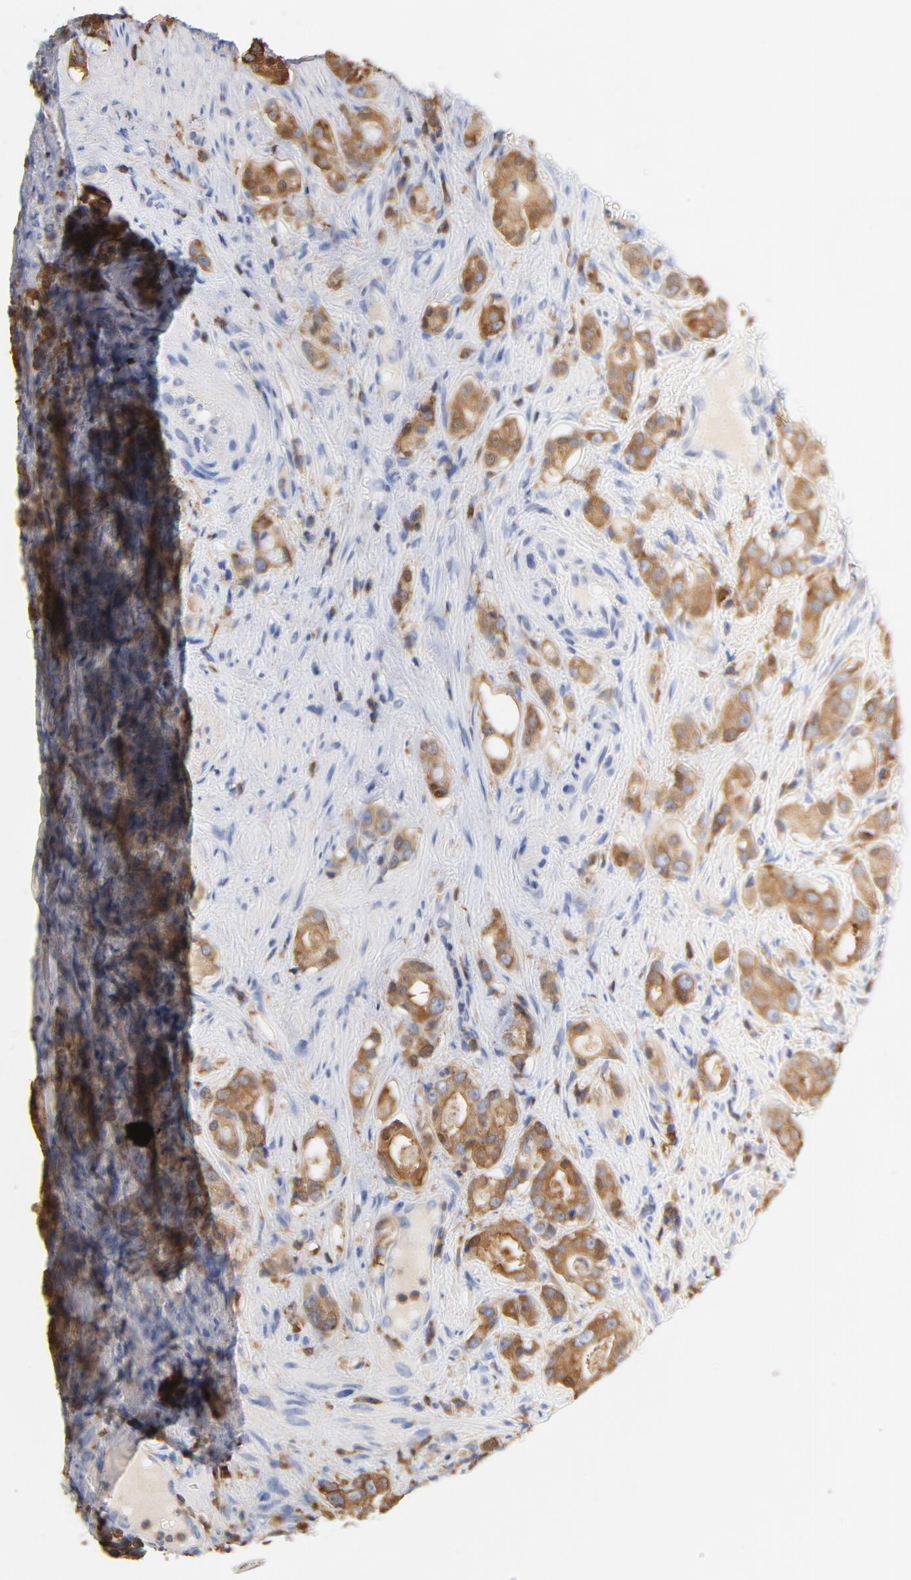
{"staining": {"intensity": "moderate", "quantity": ">75%", "location": "cytoplasmic/membranous"}, "tissue": "prostate cancer", "cell_type": "Tumor cells", "image_type": "cancer", "snomed": [{"axis": "morphology", "description": "Adenocarcinoma, Low grade"}, {"axis": "topography", "description": "Prostate"}], "caption": "This is a micrograph of IHC staining of prostate low-grade adenocarcinoma, which shows moderate staining in the cytoplasmic/membranous of tumor cells.", "gene": "EZR", "patient": {"sex": "male", "age": 58}}